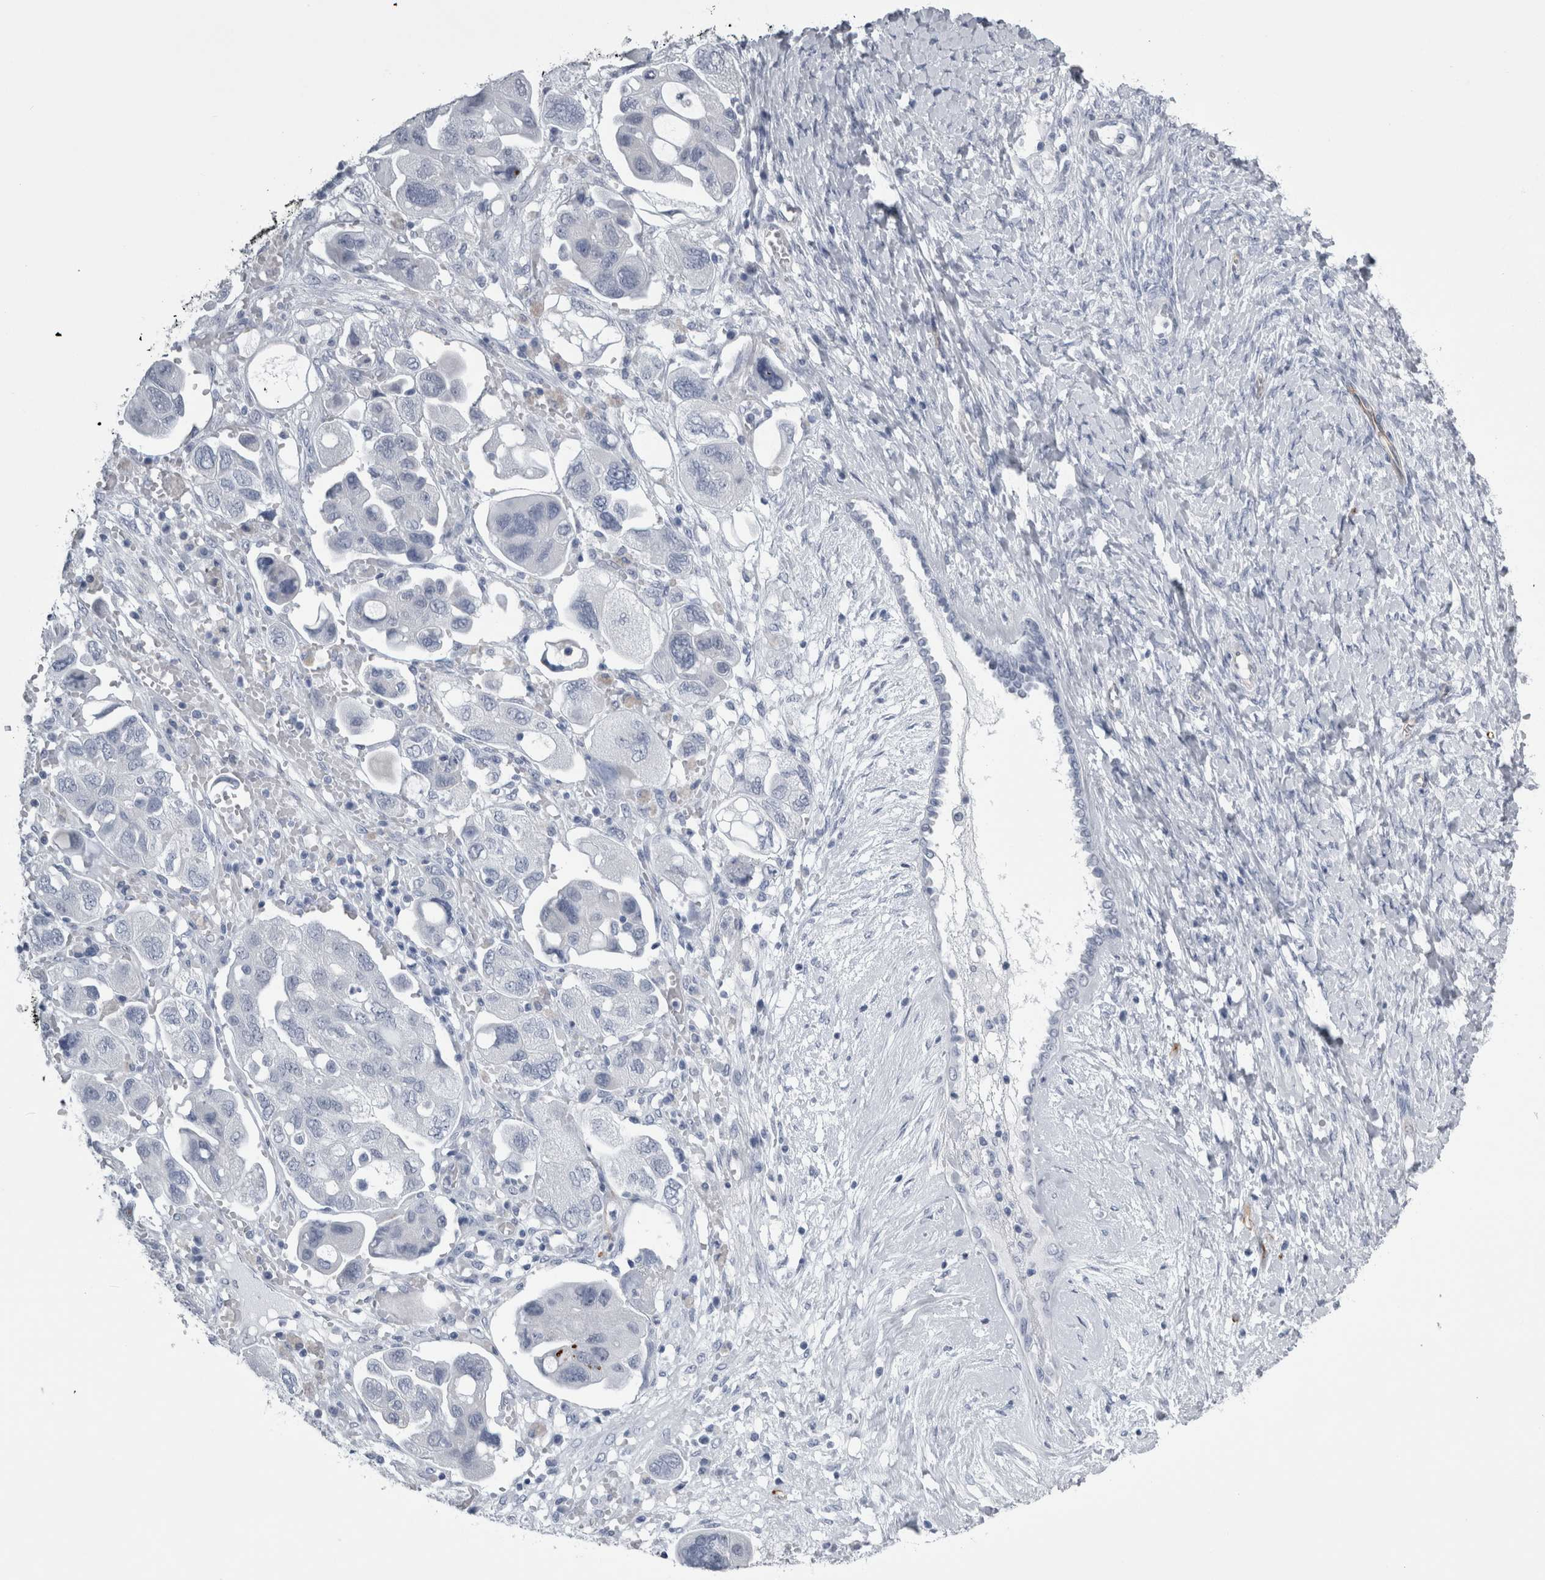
{"staining": {"intensity": "negative", "quantity": "none", "location": "none"}, "tissue": "ovarian cancer", "cell_type": "Tumor cells", "image_type": "cancer", "snomed": [{"axis": "morphology", "description": "Carcinoma, NOS"}, {"axis": "morphology", "description": "Cystadenocarcinoma, serous, NOS"}, {"axis": "topography", "description": "Ovary"}], "caption": "There is no significant expression in tumor cells of ovarian cancer (serous cystadenocarcinoma). Brightfield microscopy of IHC stained with DAB (brown) and hematoxylin (blue), captured at high magnification.", "gene": "VWDE", "patient": {"sex": "female", "age": 69}}